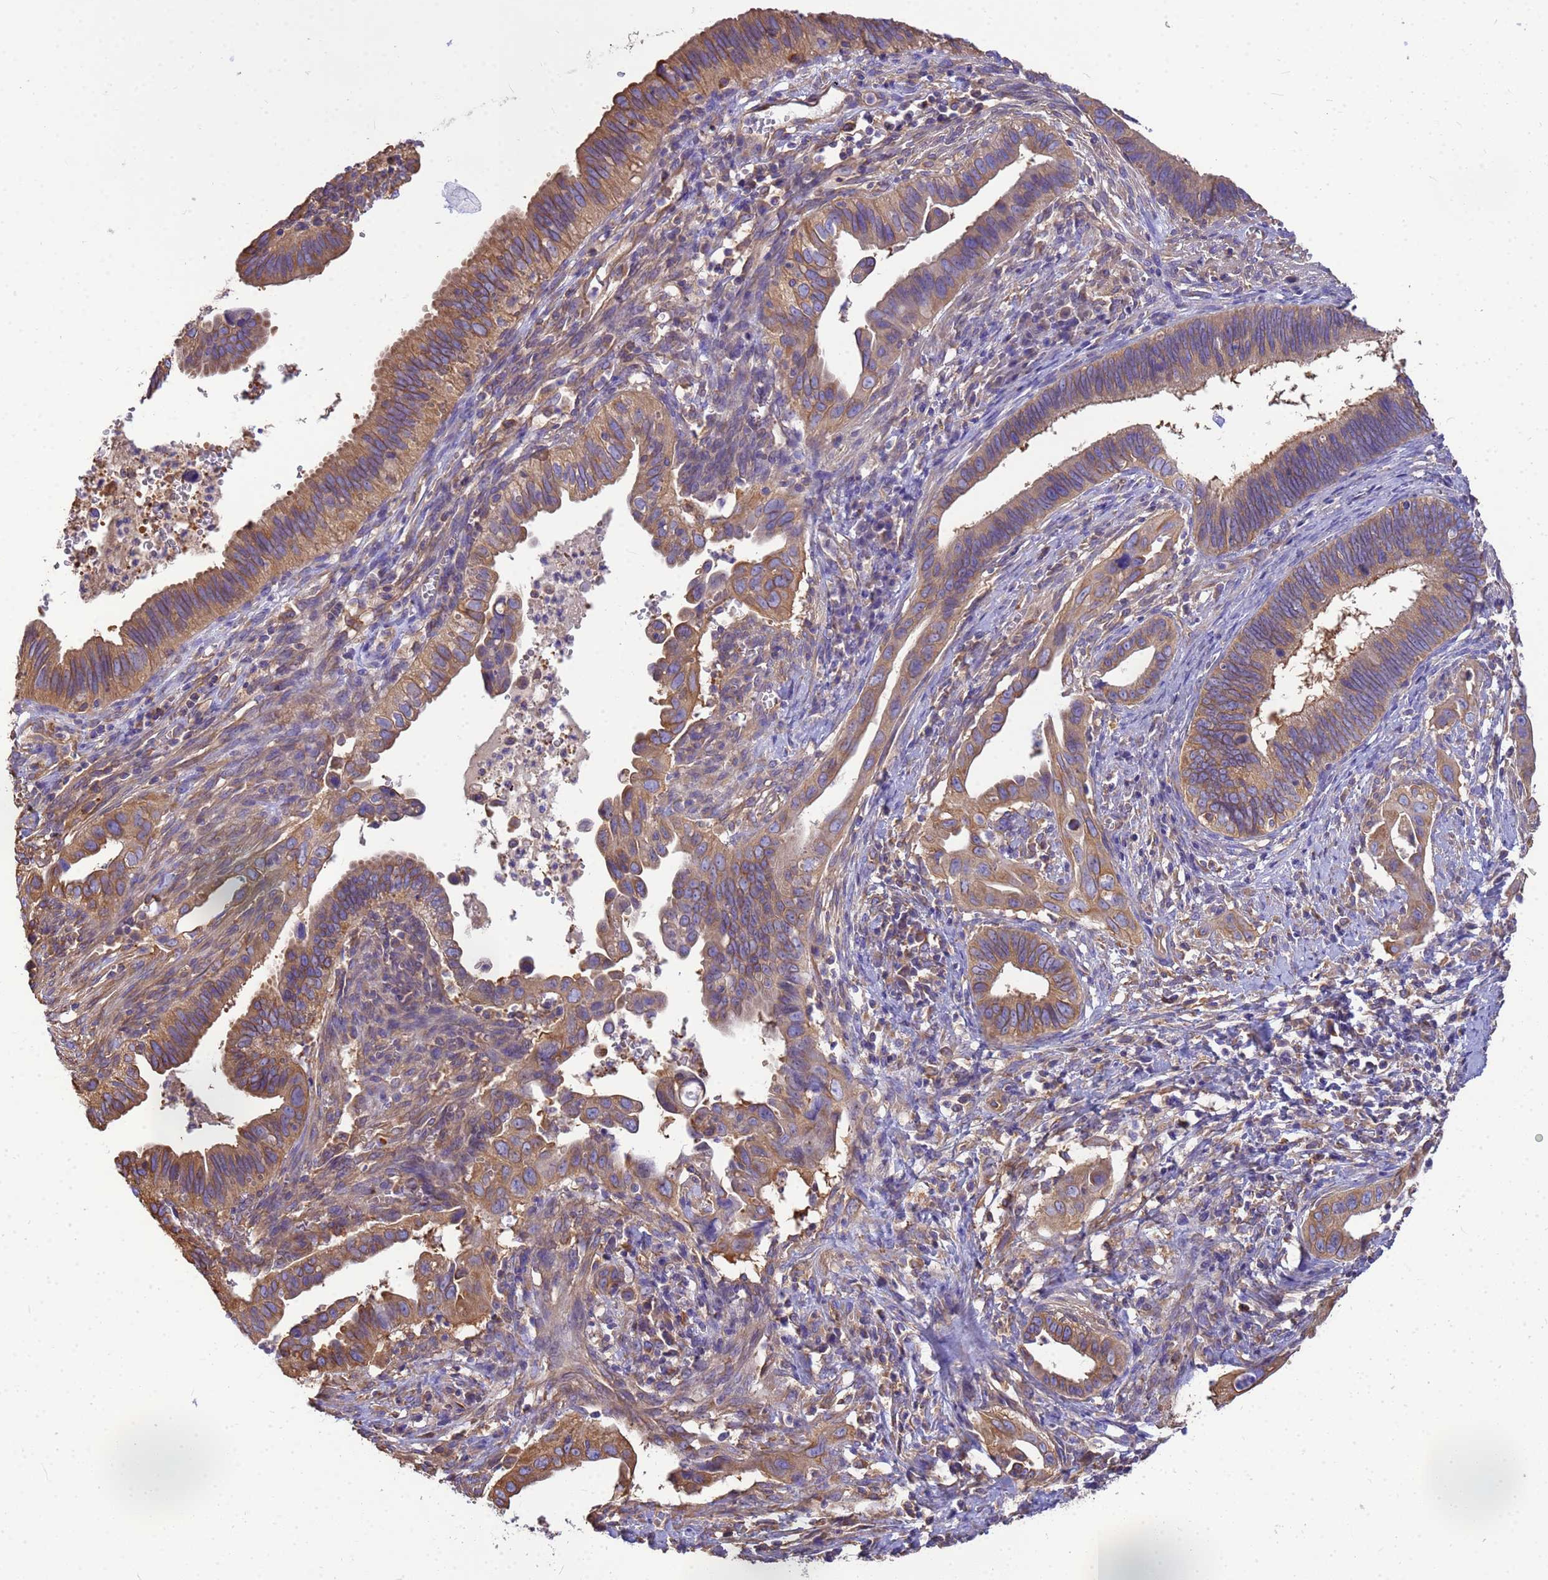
{"staining": {"intensity": "moderate", "quantity": ">75%", "location": "cytoplasmic/membranous"}, "tissue": "cervical cancer", "cell_type": "Tumor cells", "image_type": "cancer", "snomed": [{"axis": "morphology", "description": "Adenocarcinoma, NOS"}, {"axis": "topography", "description": "Cervix"}], "caption": "This is an image of immunohistochemistry staining of cervical cancer, which shows moderate expression in the cytoplasmic/membranous of tumor cells.", "gene": "TUBB1", "patient": {"sex": "female", "age": 42}}